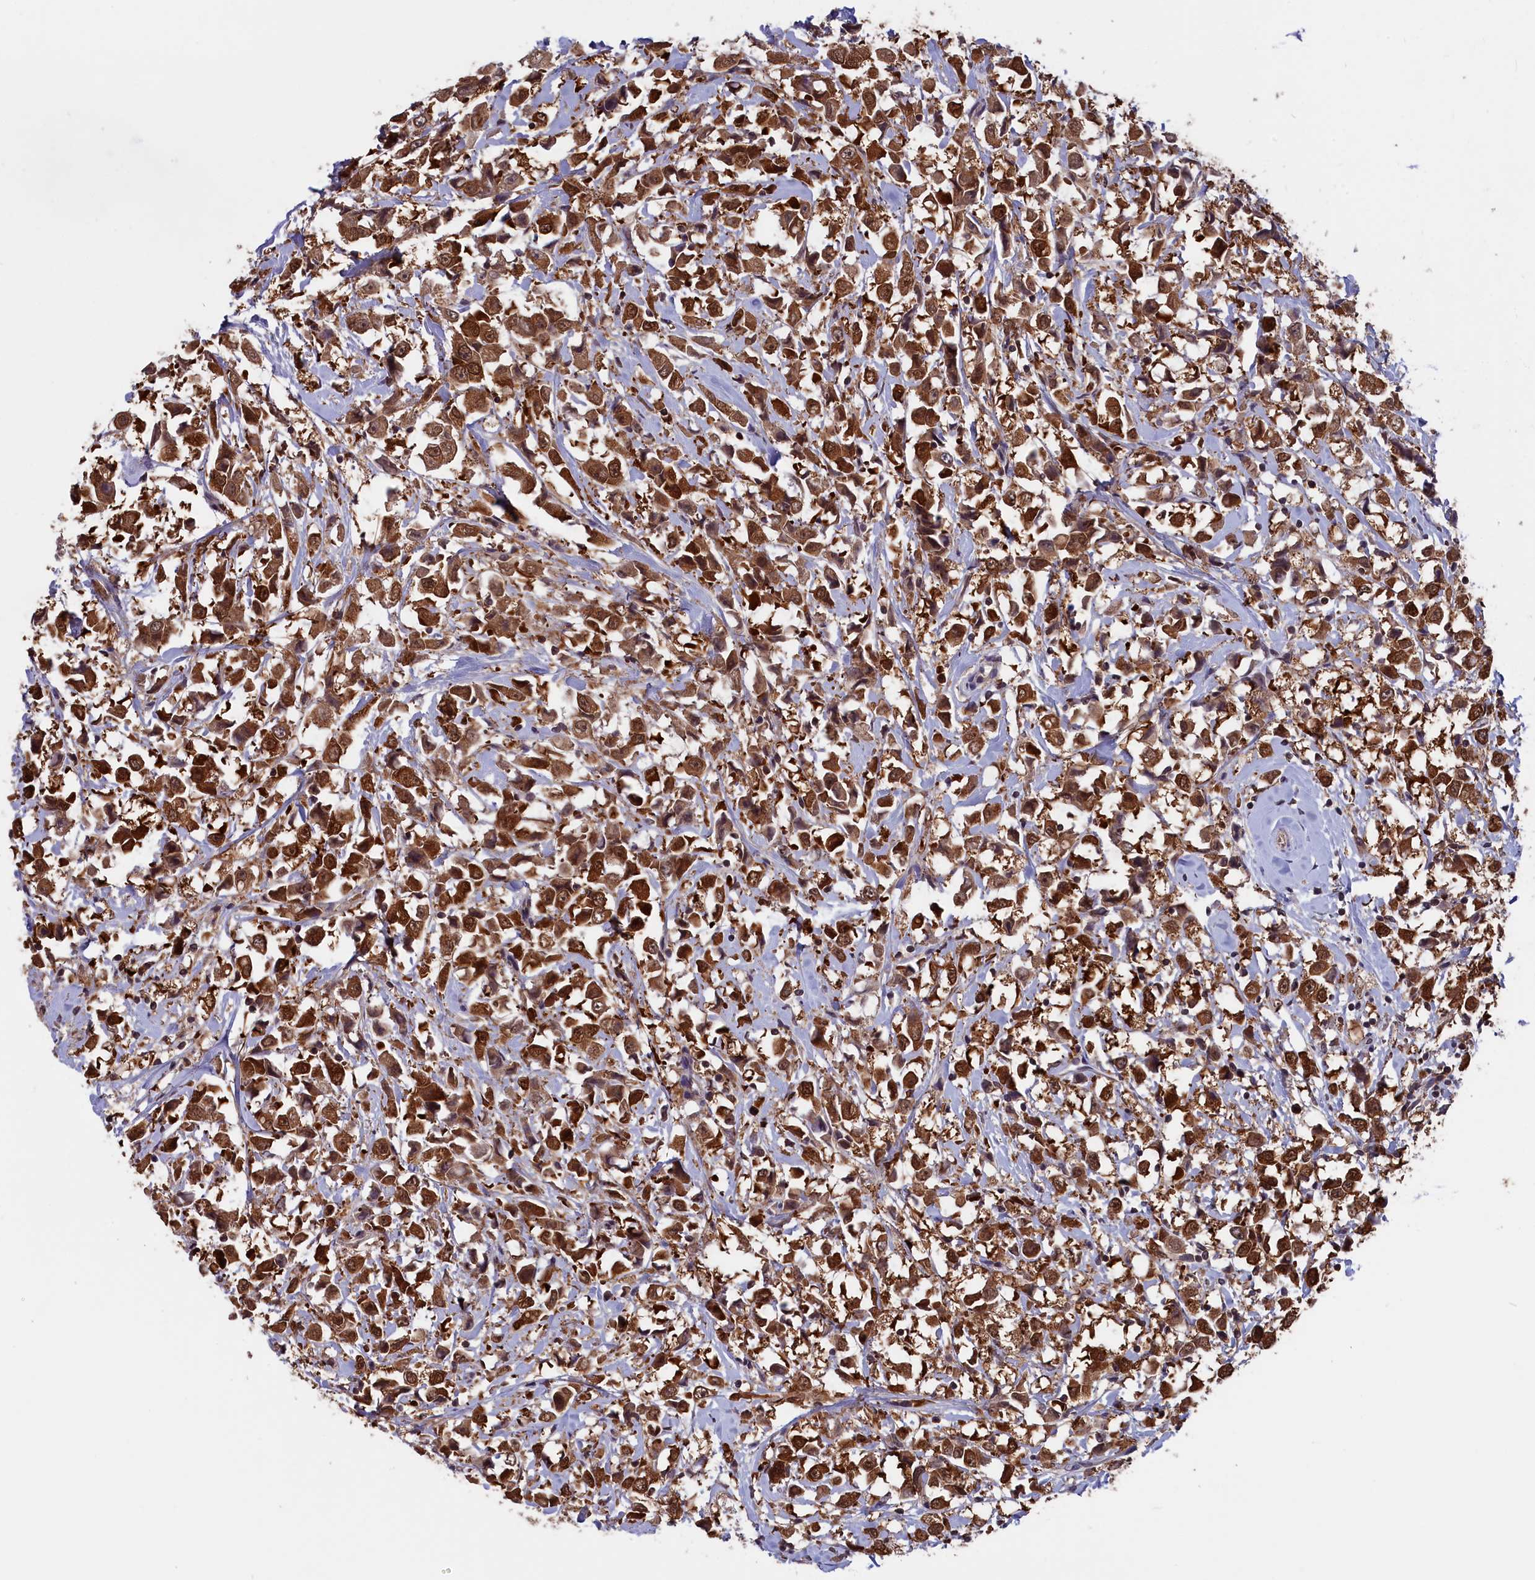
{"staining": {"intensity": "strong", "quantity": ">75%", "location": "cytoplasmic/membranous,nuclear"}, "tissue": "breast cancer", "cell_type": "Tumor cells", "image_type": "cancer", "snomed": [{"axis": "morphology", "description": "Duct carcinoma"}, {"axis": "topography", "description": "Breast"}], "caption": "IHC staining of breast cancer (intraductal carcinoma), which demonstrates high levels of strong cytoplasmic/membranous and nuclear staining in about >75% of tumor cells indicating strong cytoplasmic/membranous and nuclear protein expression. The staining was performed using DAB (3,3'-diaminobenzidine) (brown) for protein detection and nuclei were counterstained in hematoxylin (blue).", "gene": "JPT2", "patient": {"sex": "female", "age": 61}}